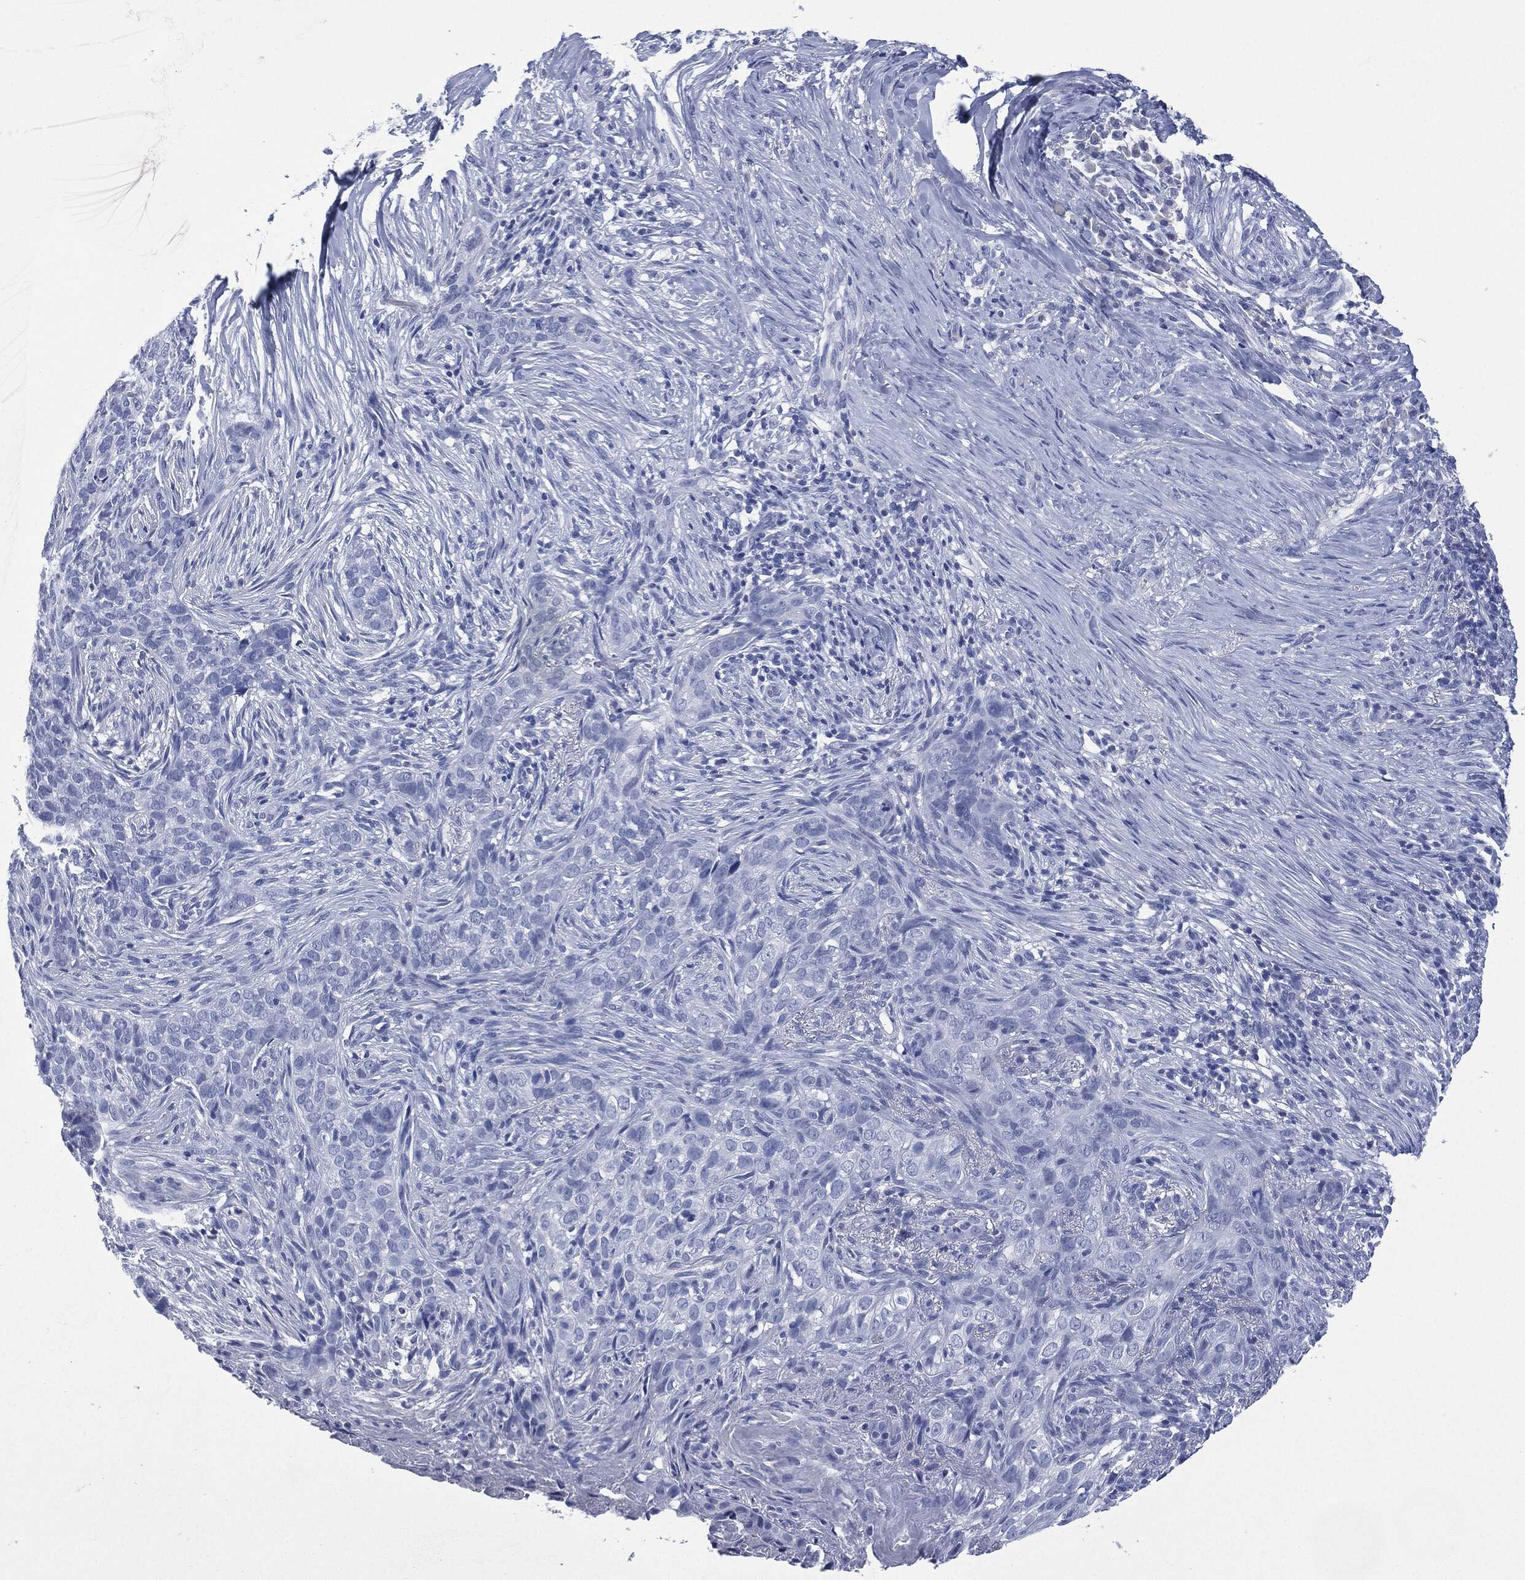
{"staining": {"intensity": "negative", "quantity": "none", "location": "none"}, "tissue": "skin cancer", "cell_type": "Tumor cells", "image_type": "cancer", "snomed": [{"axis": "morphology", "description": "Squamous cell carcinoma, NOS"}, {"axis": "topography", "description": "Skin"}], "caption": "A histopathology image of human skin cancer (squamous cell carcinoma) is negative for staining in tumor cells. (Immunohistochemistry, brightfield microscopy, high magnification).", "gene": "MUC16", "patient": {"sex": "male", "age": 88}}